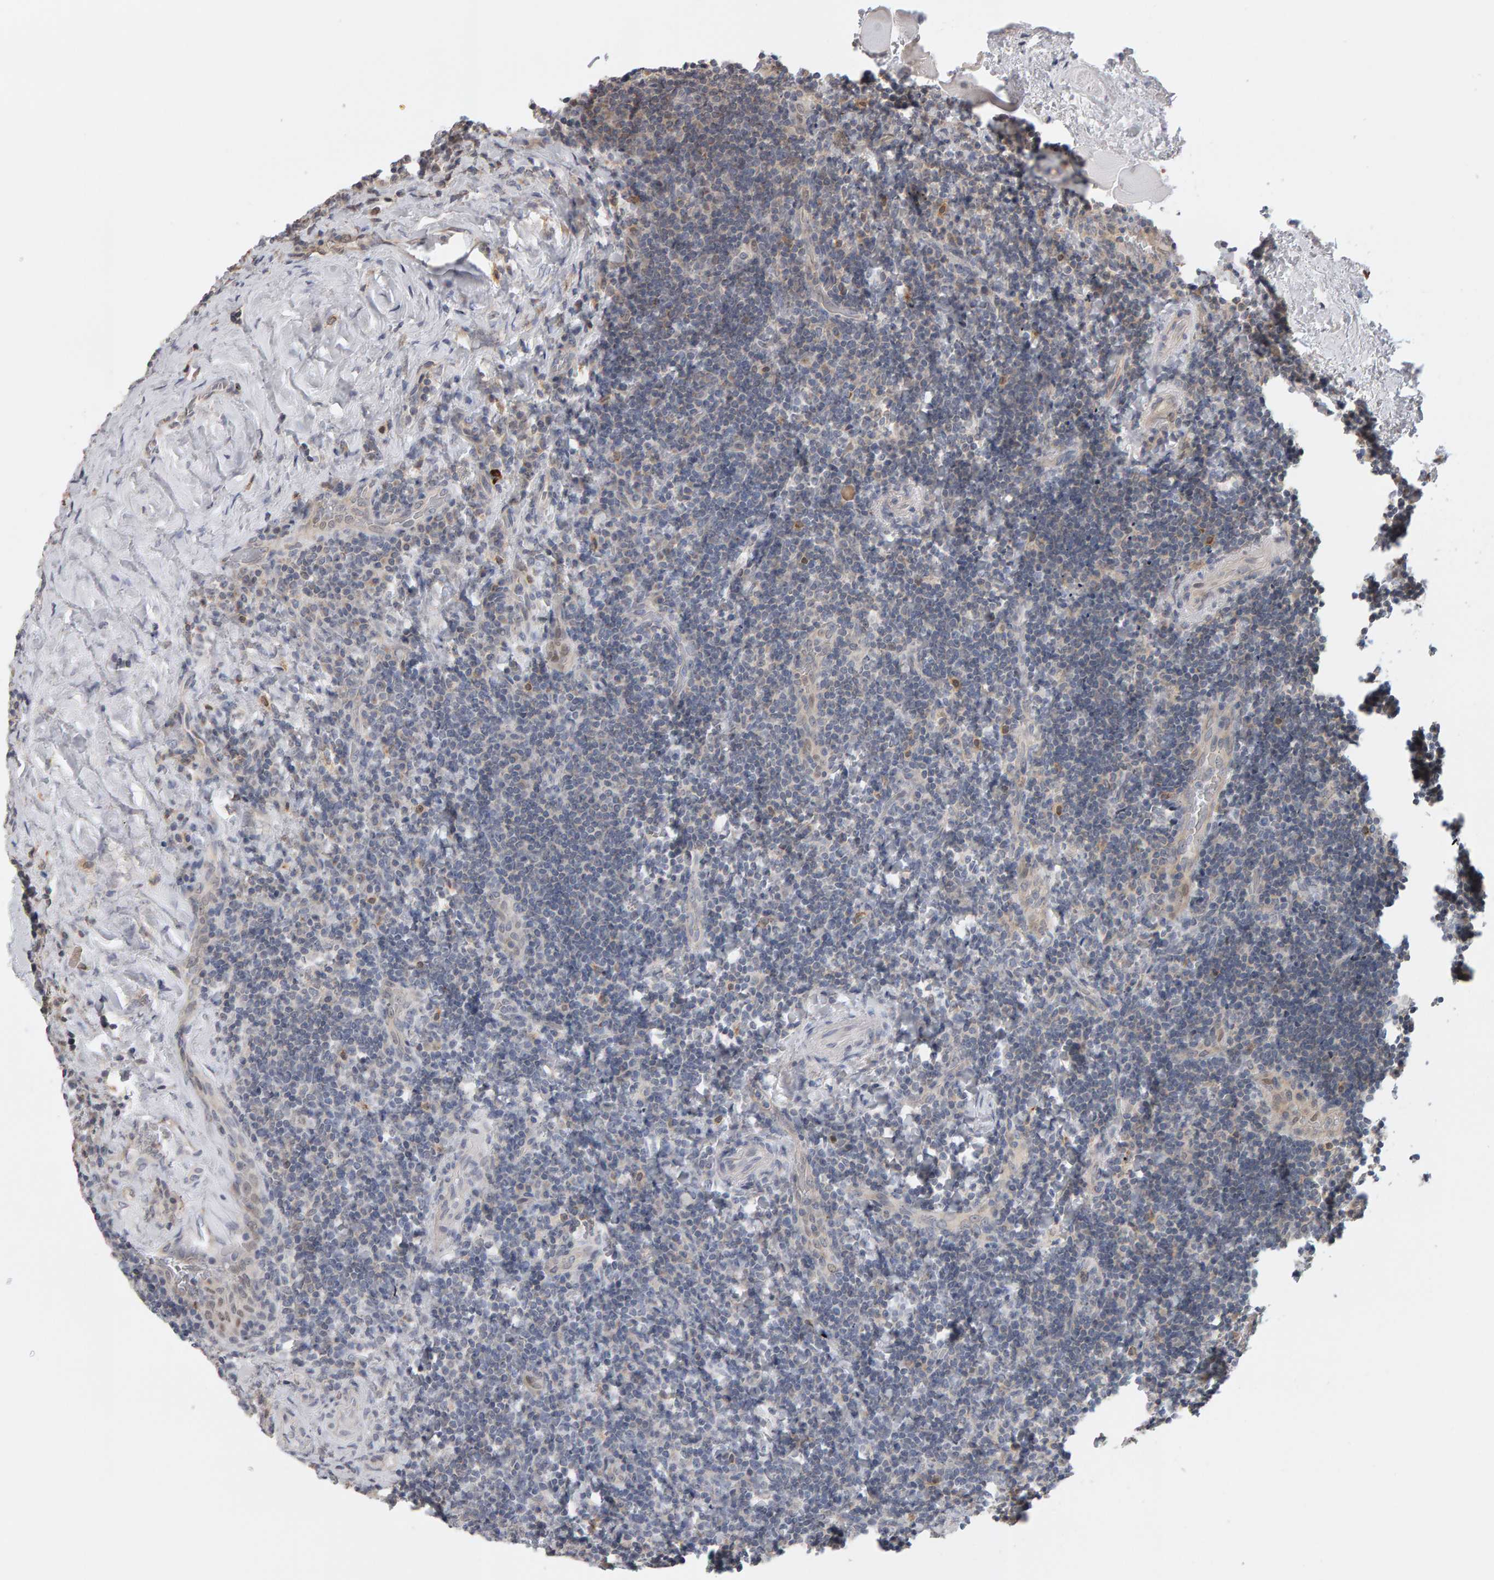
{"staining": {"intensity": "weak", "quantity": "<25%", "location": "cytoplasmic/membranous"}, "tissue": "lymphoma", "cell_type": "Tumor cells", "image_type": "cancer", "snomed": [{"axis": "morphology", "description": "Malignant lymphoma, non-Hodgkin's type, High grade"}, {"axis": "topography", "description": "Tonsil"}], "caption": "The immunohistochemistry (IHC) histopathology image has no significant staining in tumor cells of lymphoma tissue.", "gene": "MSRA", "patient": {"sex": "female", "age": 36}}